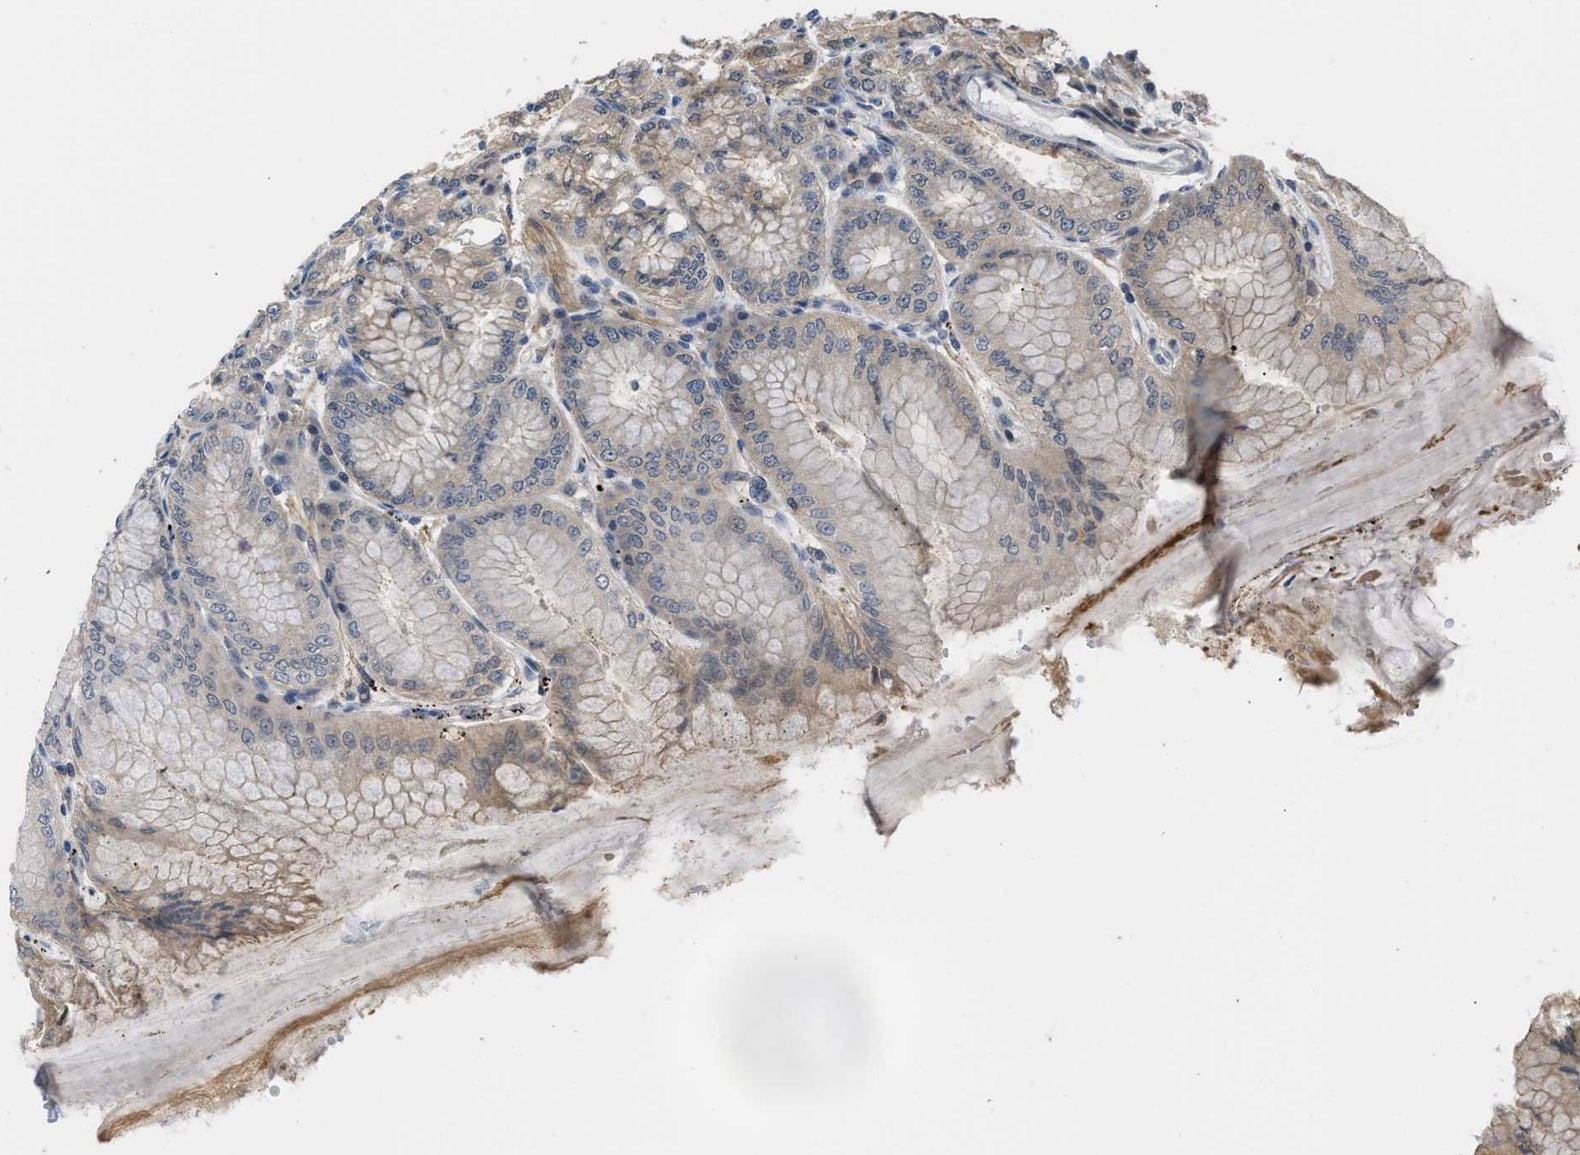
{"staining": {"intensity": "moderate", "quantity": "25%-75%", "location": "cytoplasmic/membranous"}, "tissue": "stomach", "cell_type": "Glandular cells", "image_type": "normal", "snomed": [{"axis": "morphology", "description": "Normal tissue, NOS"}, {"axis": "topography", "description": "Stomach, lower"}], "caption": "Stomach stained with IHC displays moderate cytoplasmic/membranous expression in approximately 25%-75% of glandular cells.", "gene": "TES", "patient": {"sex": "male", "age": 71}}